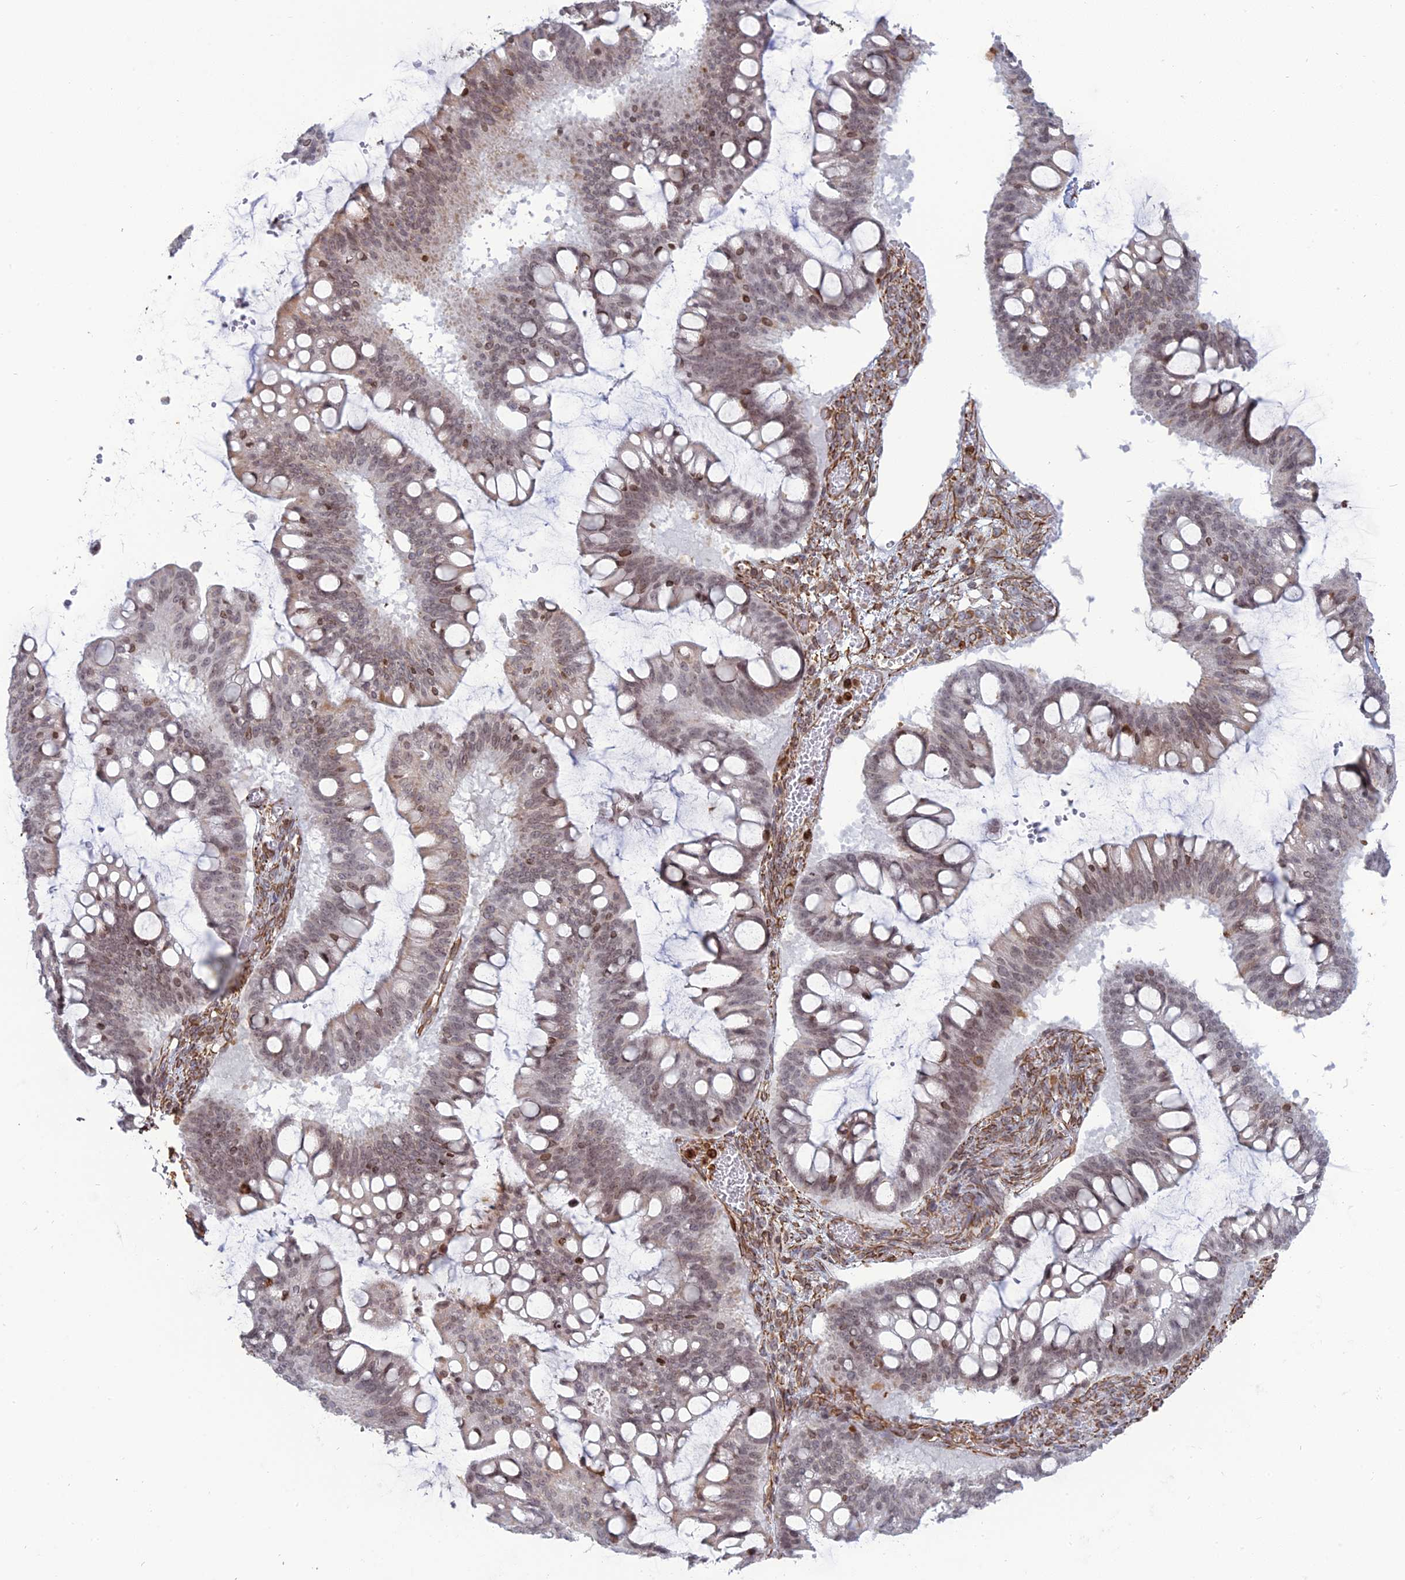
{"staining": {"intensity": "weak", "quantity": "<25%", "location": "nuclear"}, "tissue": "ovarian cancer", "cell_type": "Tumor cells", "image_type": "cancer", "snomed": [{"axis": "morphology", "description": "Cystadenocarcinoma, mucinous, NOS"}, {"axis": "topography", "description": "Ovary"}], "caption": "This is an IHC photomicrograph of human ovarian cancer. There is no staining in tumor cells.", "gene": "APOBR", "patient": {"sex": "female", "age": 73}}